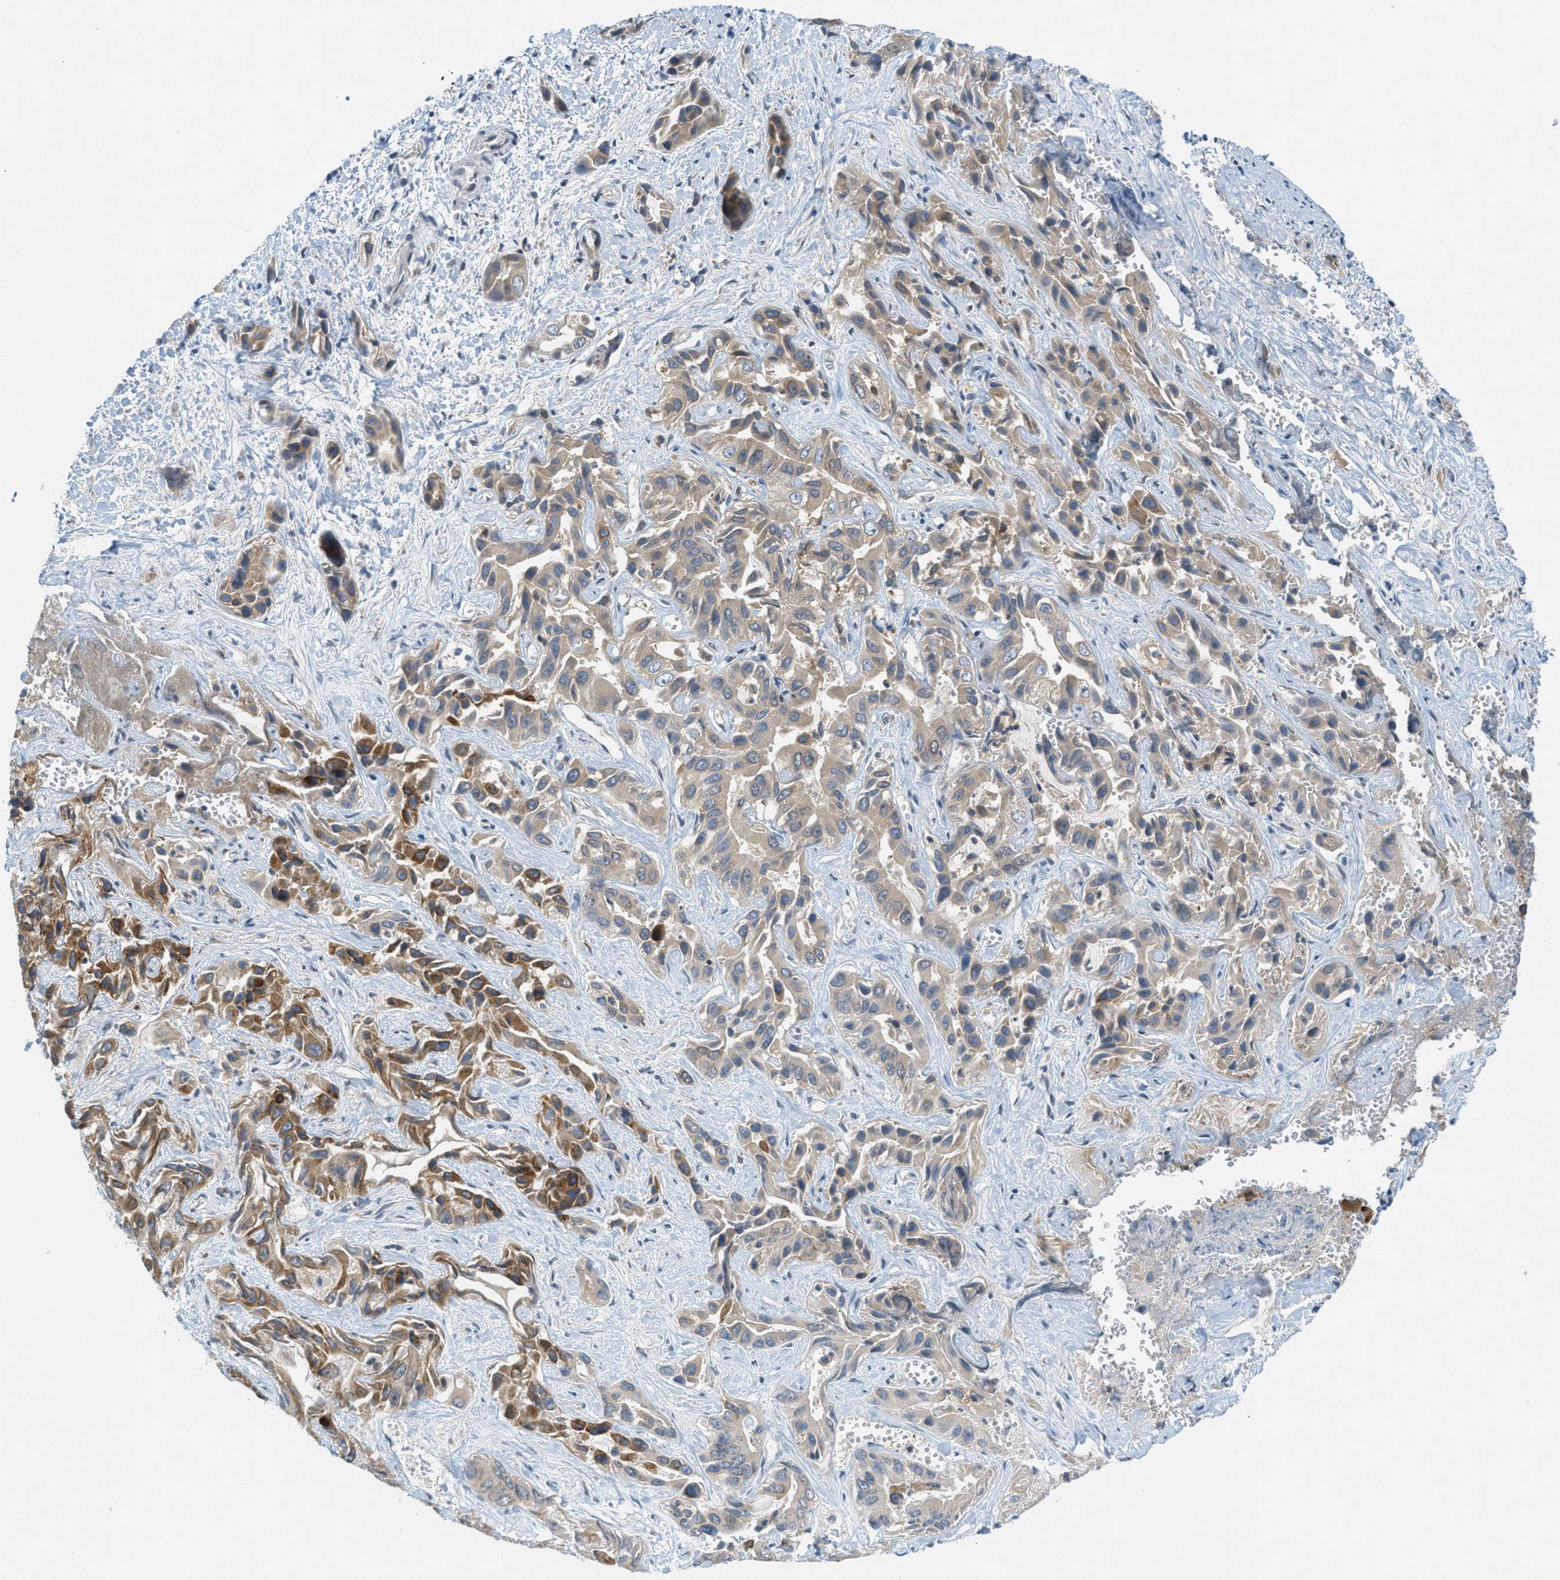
{"staining": {"intensity": "moderate", "quantity": ">75%", "location": "cytoplasmic/membranous"}, "tissue": "liver cancer", "cell_type": "Tumor cells", "image_type": "cancer", "snomed": [{"axis": "morphology", "description": "Cholangiocarcinoma"}, {"axis": "topography", "description": "Liver"}], "caption": "Brown immunohistochemical staining in human liver cancer (cholangiocarcinoma) exhibits moderate cytoplasmic/membranous expression in about >75% of tumor cells.", "gene": "SIGMAR1", "patient": {"sex": "female", "age": 52}}